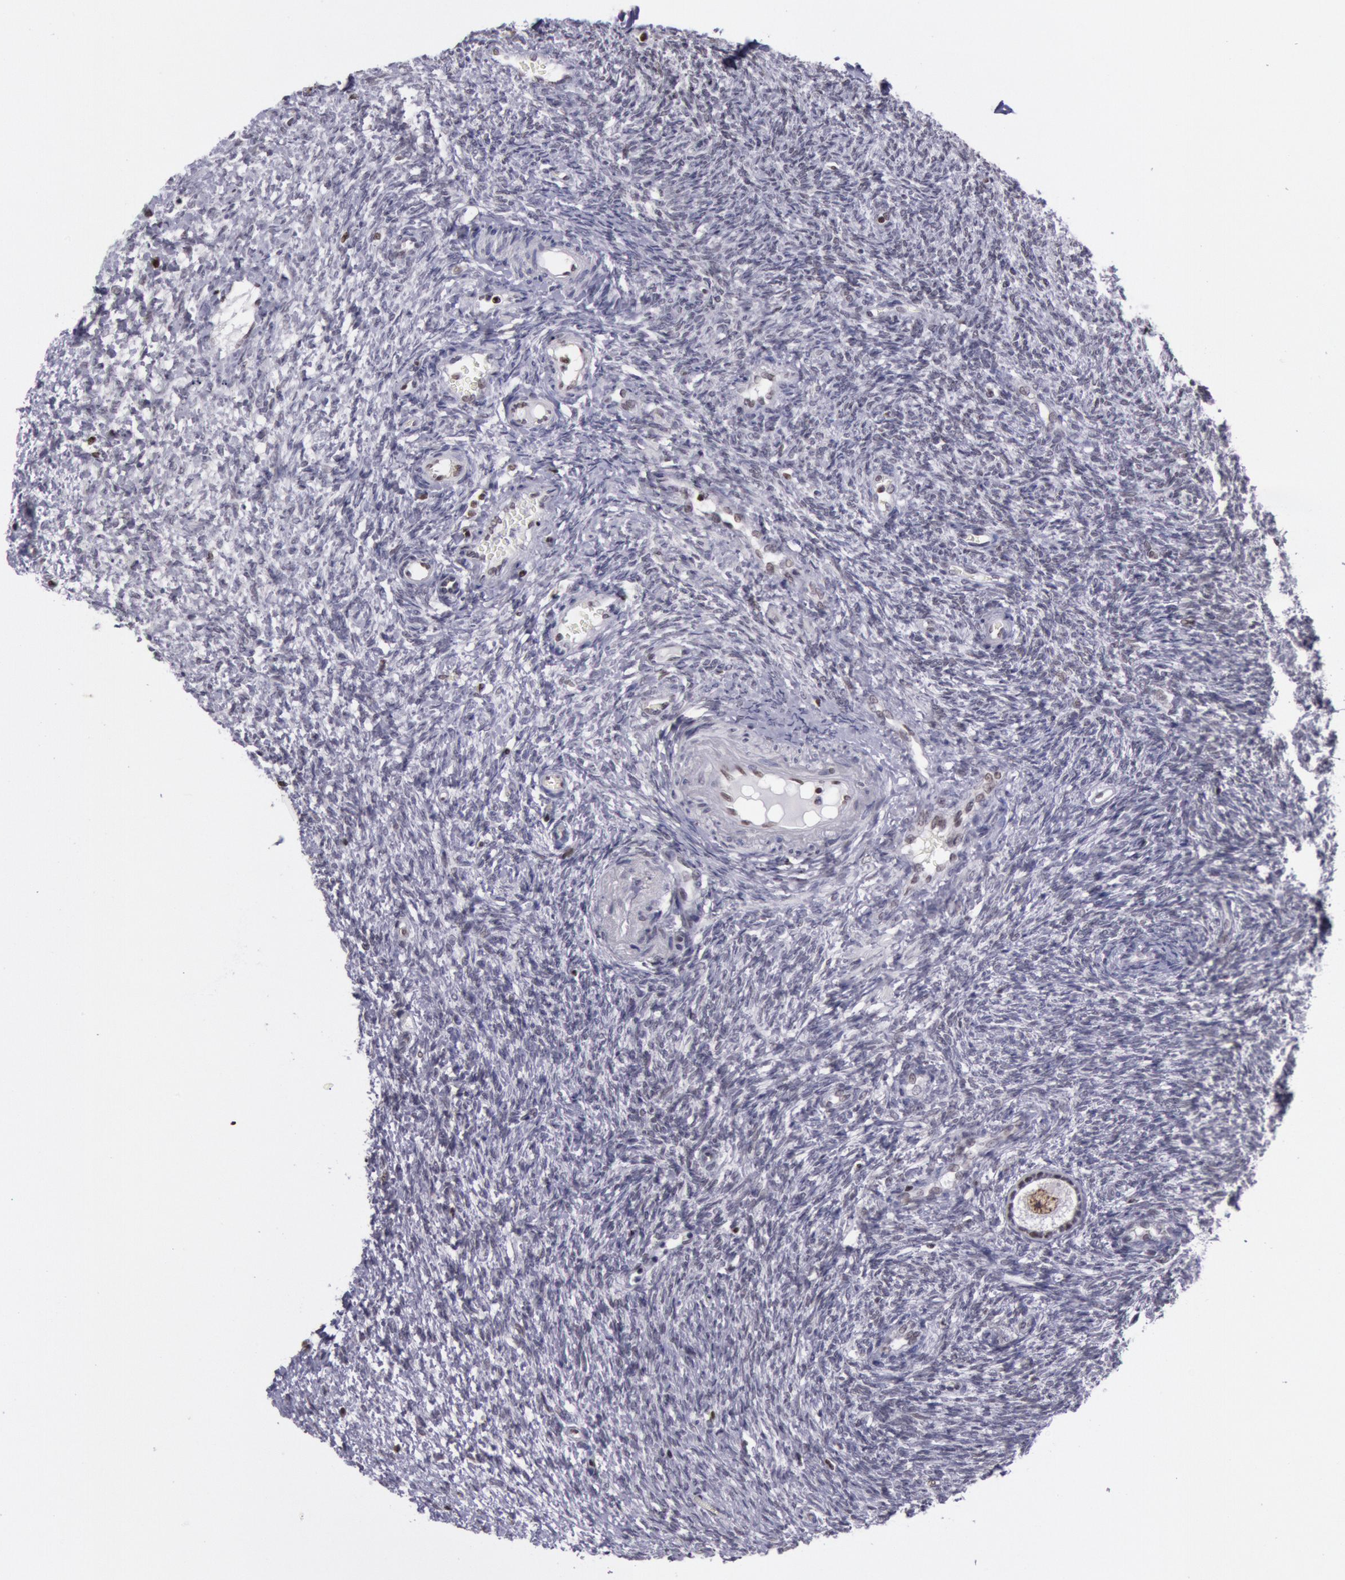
{"staining": {"intensity": "moderate", "quantity": ">75%", "location": "nuclear"}, "tissue": "ovary", "cell_type": "Follicle cells", "image_type": "normal", "snomed": [{"axis": "morphology", "description": "Normal tissue, NOS"}, {"axis": "topography", "description": "Ovary"}], "caption": "Immunohistochemistry (IHC) micrograph of unremarkable ovary: human ovary stained using immunohistochemistry shows medium levels of moderate protein expression localized specifically in the nuclear of follicle cells, appearing as a nuclear brown color.", "gene": "NKAP", "patient": {"sex": "female", "age": 32}}